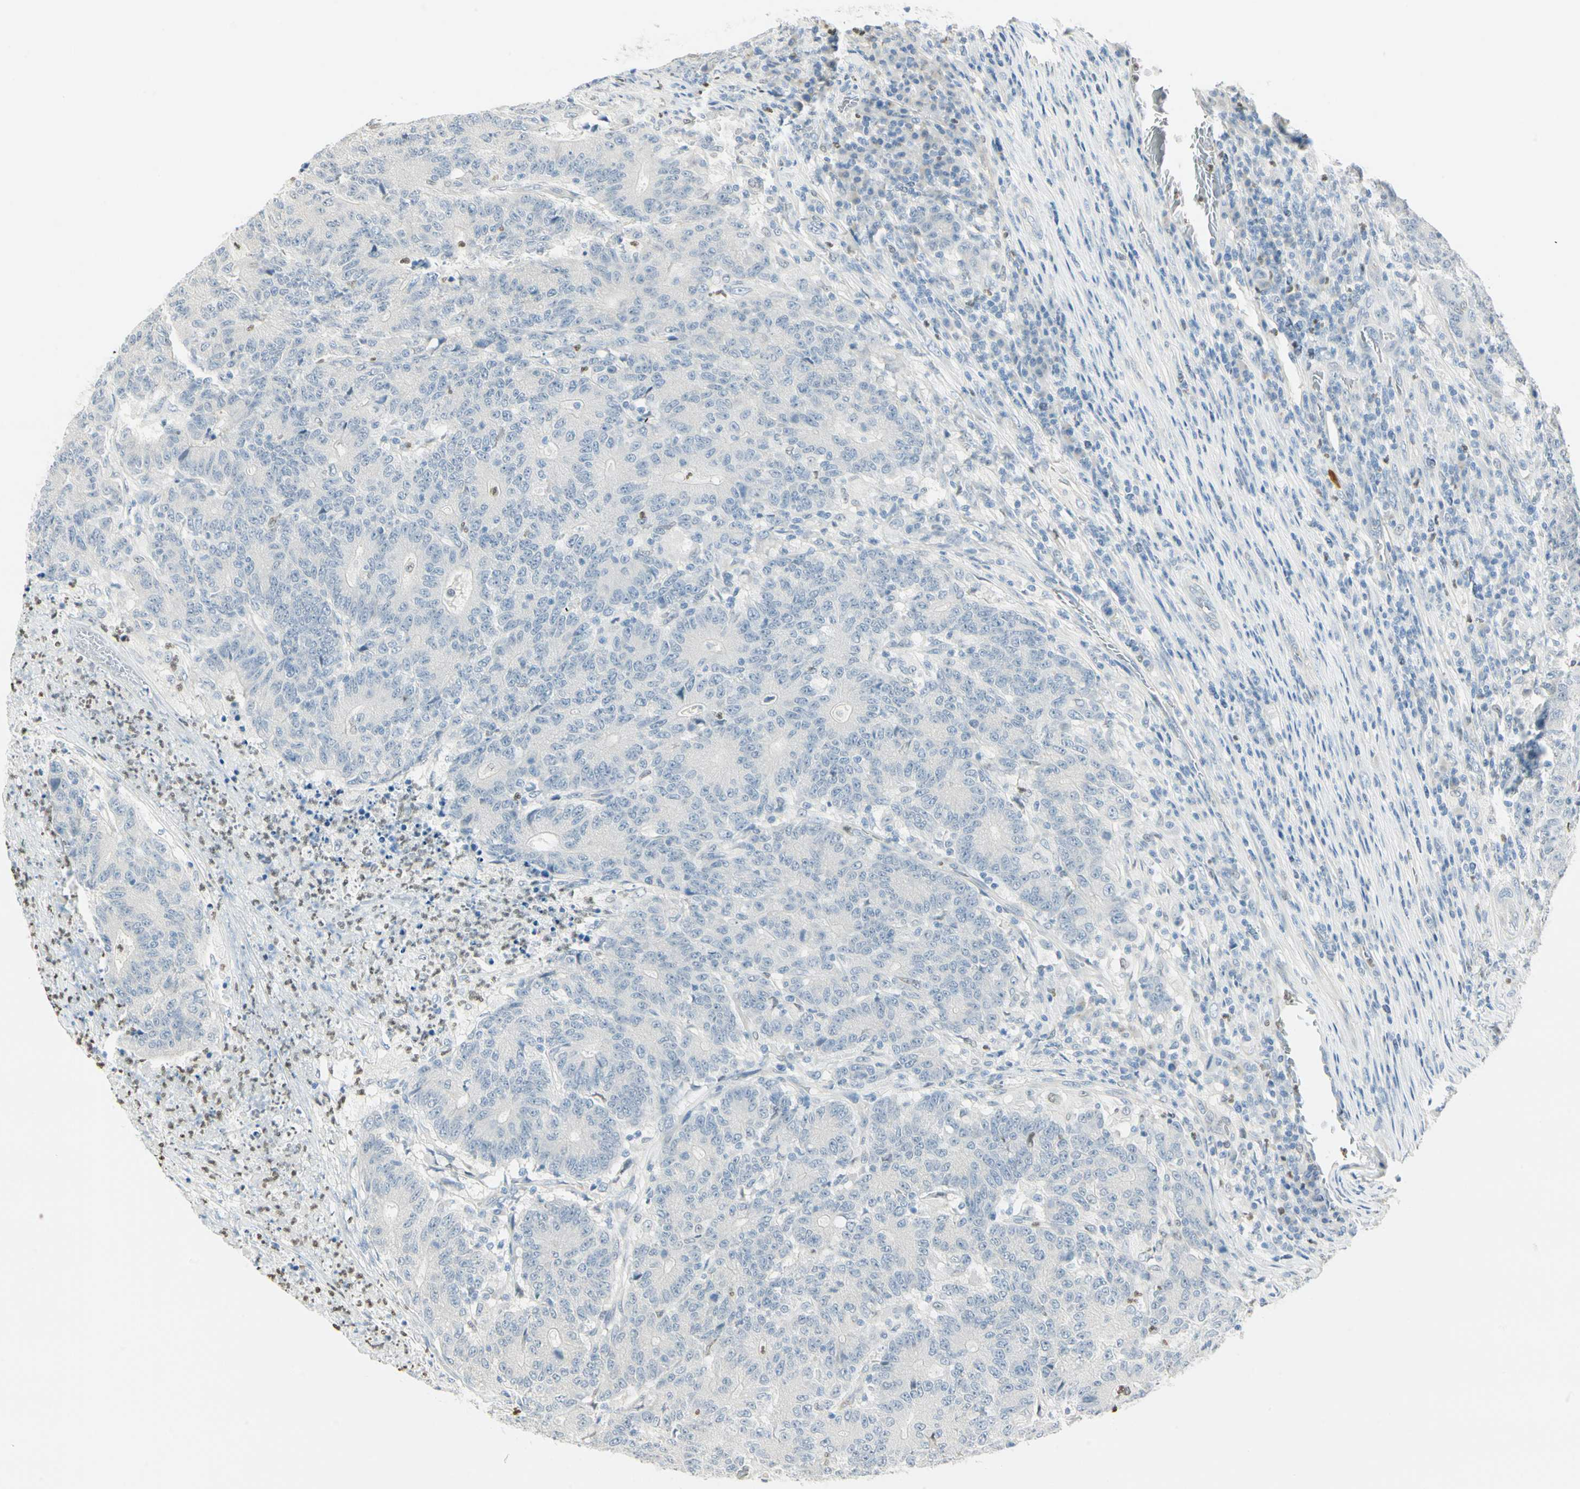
{"staining": {"intensity": "negative", "quantity": "none", "location": "none"}, "tissue": "colorectal cancer", "cell_type": "Tumor cells", "image_type": "cancer", "snomed": [{"axis": "morphology", "description": "Normal tissue, NOS"}, {"axis": "morphology", "description": "Adenocarcinoma, NOS"}, {"axis": "topography", "description": "Colon"}], "caption": "Immunohistochemistry (IHC) image of neoplastic tissue: human colorectal adenocarcinoma stained with DAB (3,3'-diaminobenzidine) demonstrates no significant protein expression in tumor cells.", "gene": "MLLT10", "patient": {"sex": "female", "age": 75}}